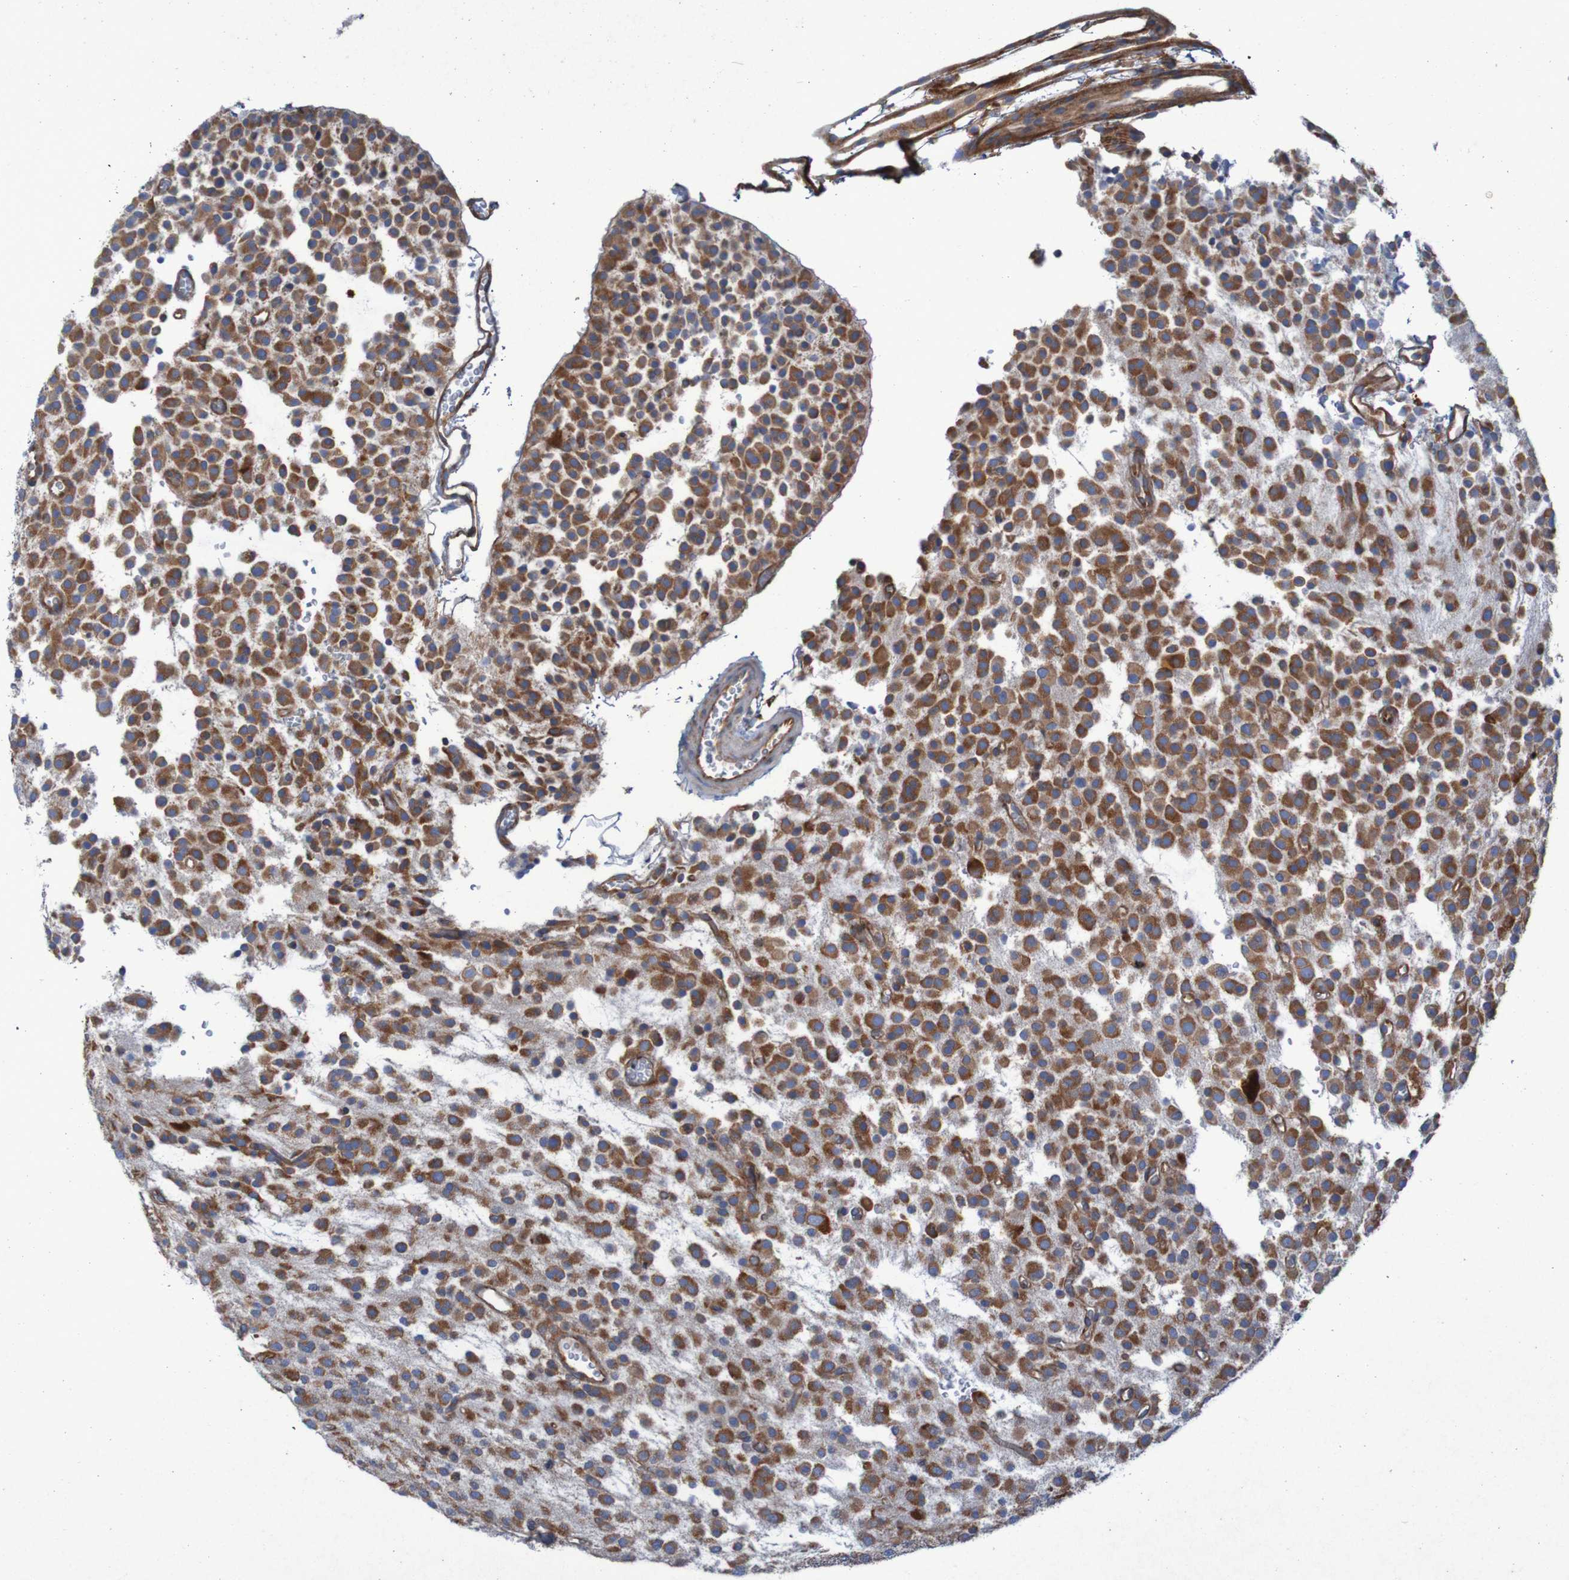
{"staining": {"intensity": "strong", "quantity": ">75%", "location": "cytoplasmic/membranous"}, "tissue": "glioma", "cell_type": "Tumor cells", "image_type": "cancer", "snomed": [{"axis": "morphology", "description": "Glioma, malignant, Low grade"}, {"axis": "topography", "description": "Brain"}], "caption": "Immunohistochemical staining of glioma displays high levels of strong cytoplasmic/membranous positivity in about >75% of tumor cells.", "gene": "RPL10", "patient": {"sex": "male", "age": 38}}